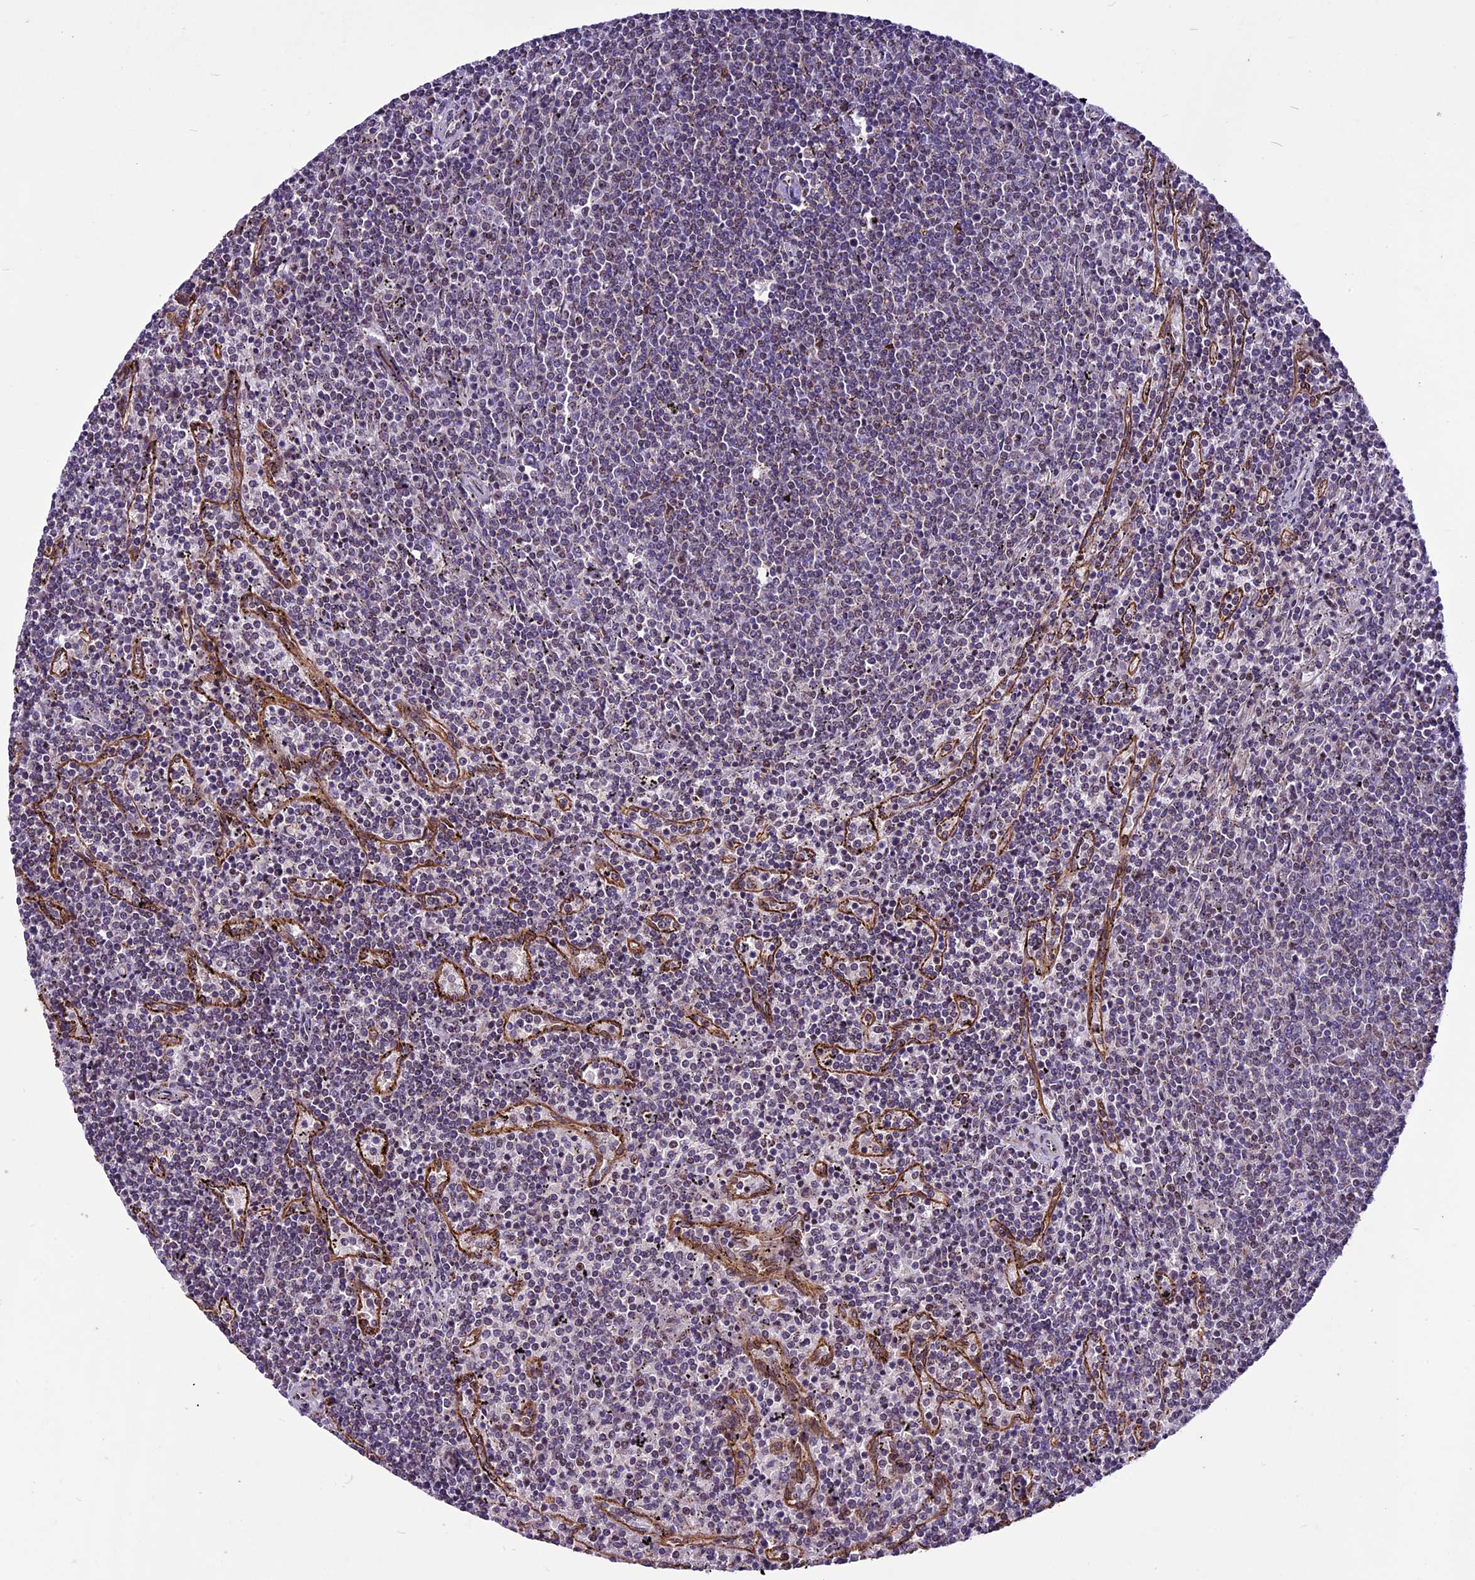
{"staining": {"intensity": "negative", "quantity": "none", "location": "none"}, "tissue": "lymphoma", "cell_type": "Tumor cells", "image_type": "cancer", "snomed": [{"axis": "morphology", "description": "Malignant lymphoma, non-Hodgkin's type, Low grade"}, {"axis": "topography", "description": "Spleen"}], "caption": "Protein analysis of malignant lymphoma, non-Hodgkin's type (low-grade) reveals no significant staining in tumor cells.", "gene": "MIEF2", "patient": {"sex": "female", "age": 50}}